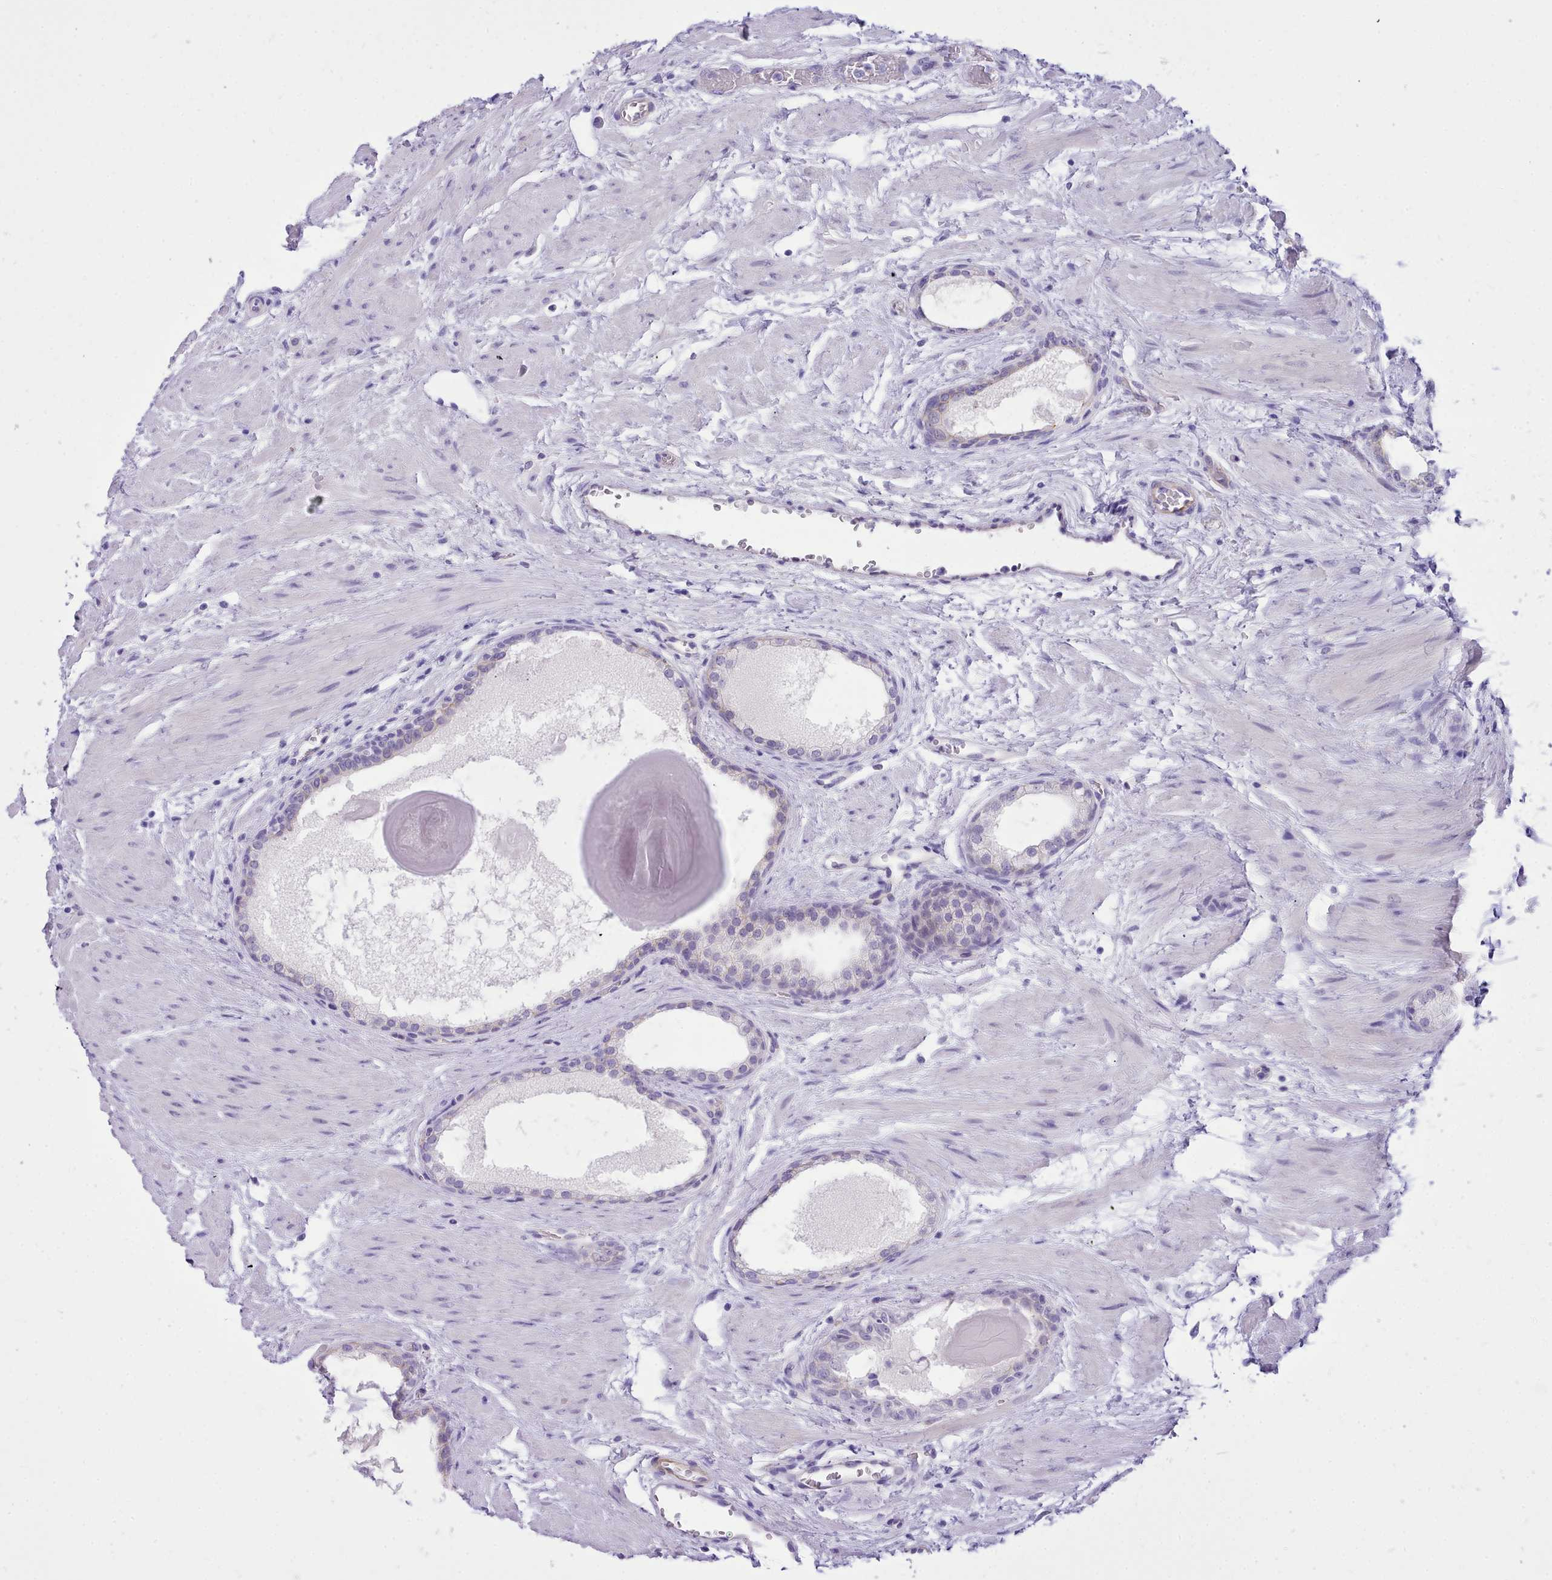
{"staining": {"intensity": "negative", "quantity": "none", "location": "none"}, "tissue": "prostate", "cell_type": "Glandular cells", "image_type": "normal", "snomed": [{"axis": "morphology", "description": "Normal tissue, NOS"}, {"axis": "topography", "description": "Prostate"}], "caption": "IHC of normal prostate demonstrates no expression in glandular cells. (Stains: DAB IHC with hematoxylin counter stain, Microscopy: brightfield microscopy at high magnification).", "gene": "LRRC37A2", "patient": {"sex": "male", "age": 48}}